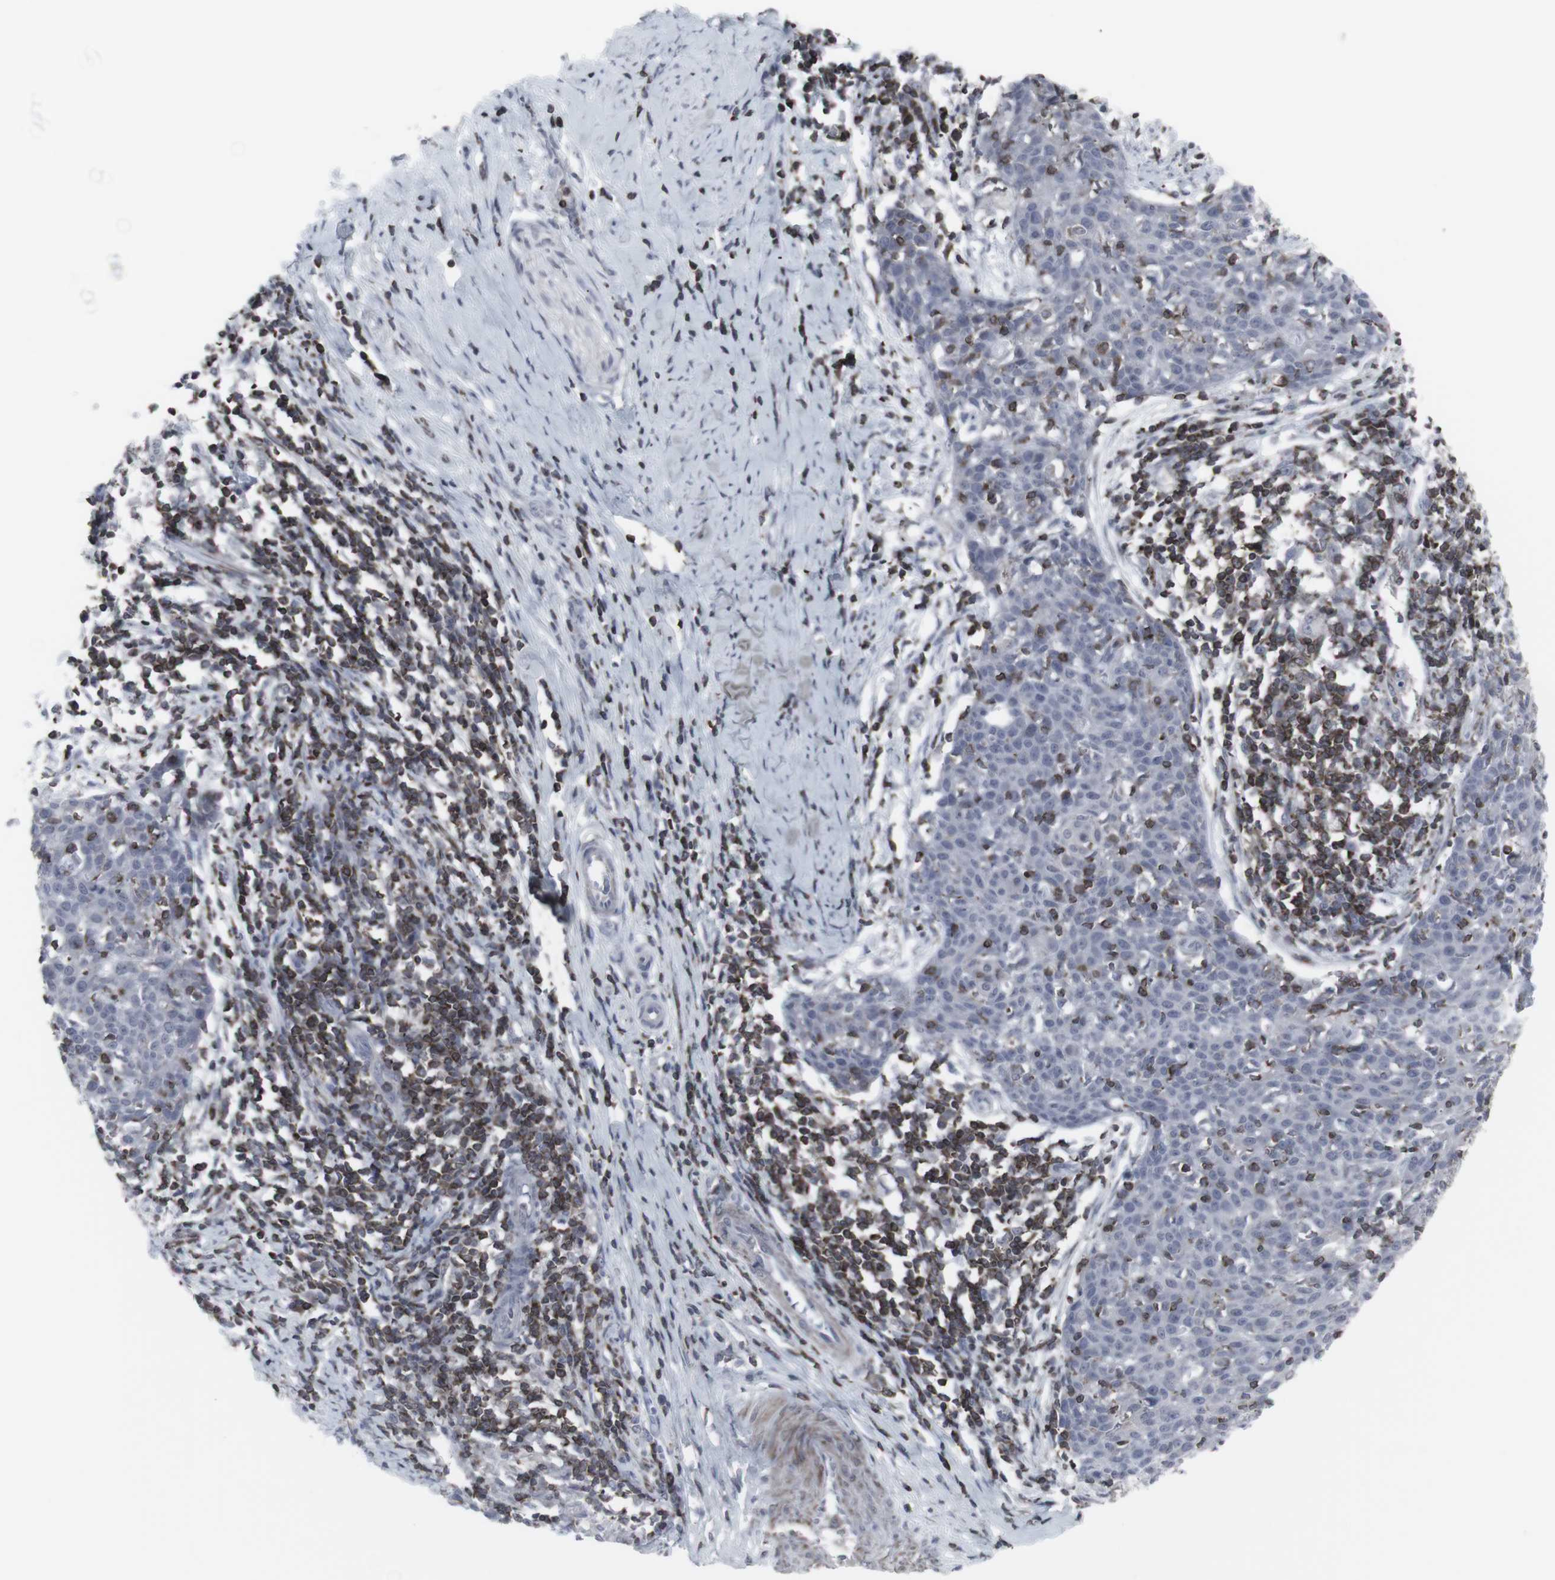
{"staining": {"intensity": "negative", "quantity": "none", "location": "none"}, "tissue": "cervical cancer", "cell_type": "Tumor cells", "image_type": "cancer", "snomed": [{"axis": "morphology", "description": "Squamous cell carcinoma, NOS"}, {"axis": "topography", "description": "Cervix"}], "caption": "IHC of human cervical squamous cell carcinoma displays no expression in tumor cells. (Brightfield microscopy of DAB (3,3'-diaminobenzidine) immunohistochemistry at high magnification).", "gene": "APOBEC2", "patient": {"sex": "female", "age": 38}}